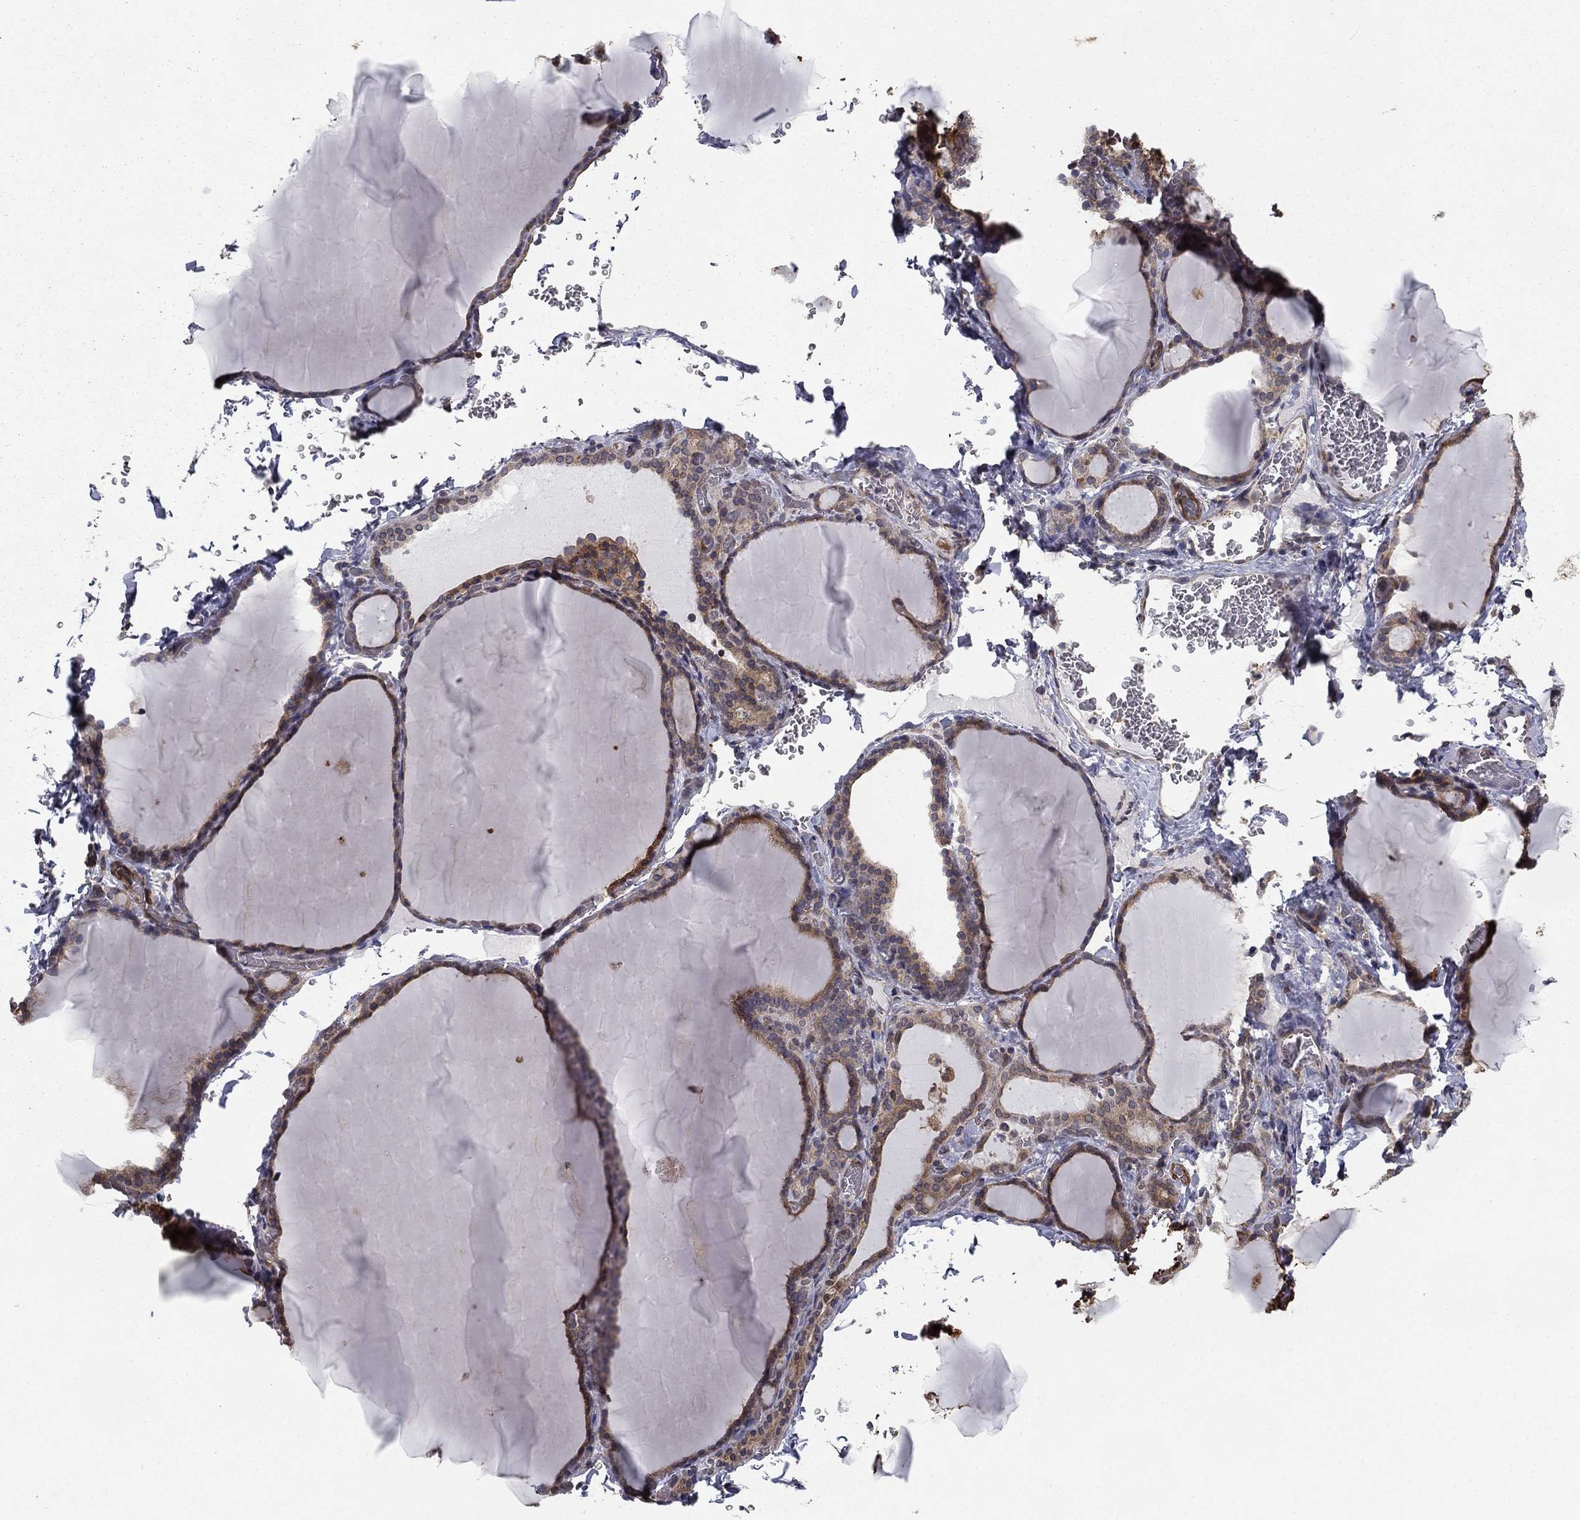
{"staining": {"intensity": "moderate", "quantity": ">75%", "location": "cytoplasmic/membranous"}, "tissue": "thyroid gland", "cell_type": "Glandular cells", "image_type": "normal", "snomed": [{"axis": "morphology", "description": "Normal tissue, NOS"}, {"axis": "morphology", "description": "Hyperplasia, NOS"}, {"axis": "topography", "description": "Thyroid gland"}], "caption": "Immunohistochemical staining of normal thyroid gland shows moderate cytoplasmic/membranous protein positivity in approximately >75% of glandular cells.", "gene": "HABP4", "patient": {"sex": "female", "age": 27}}